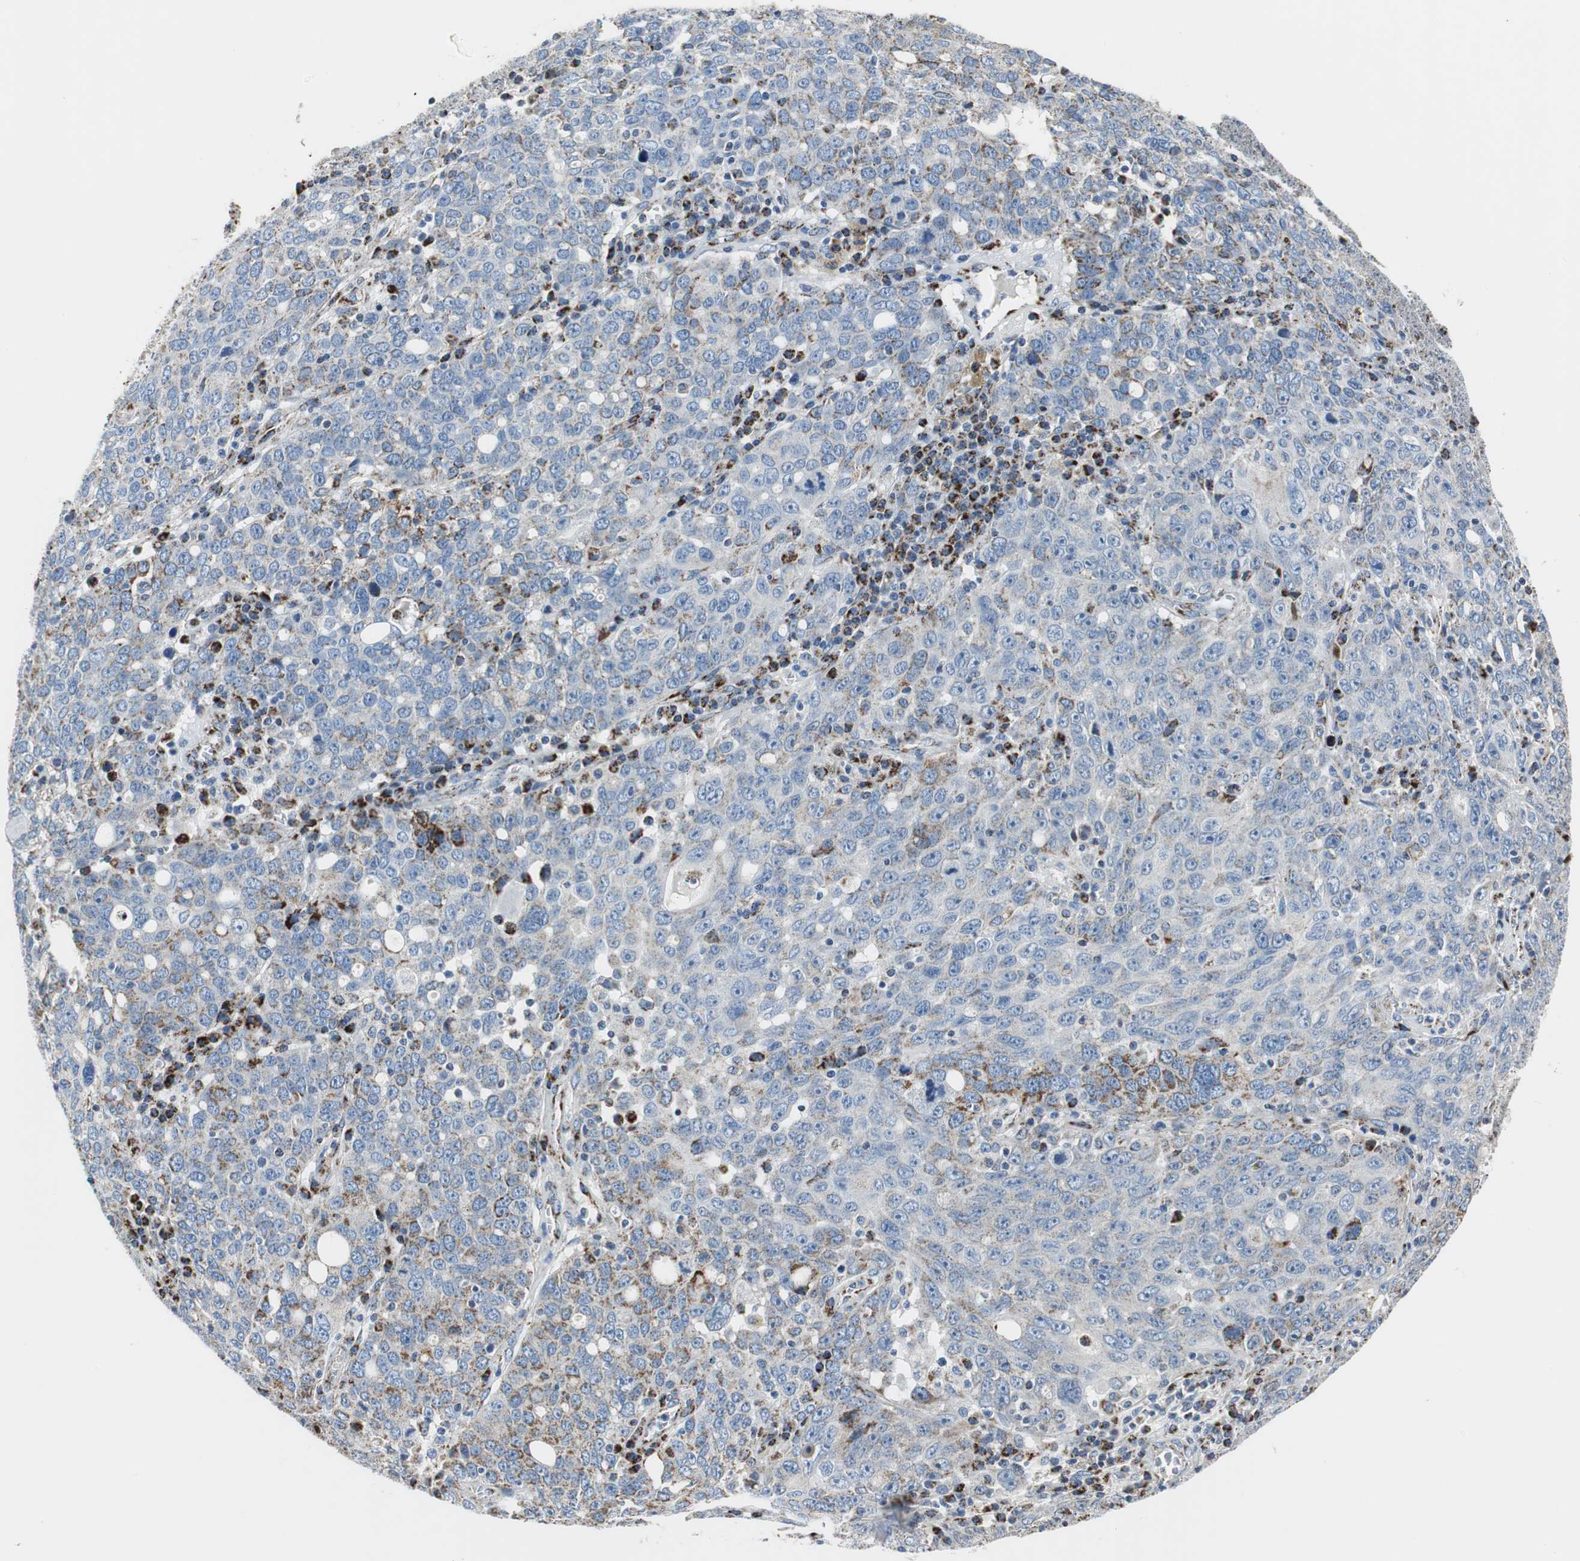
{"staining": {"intensity": "weak", "quantity": "25%-75%", "location": "cytoplasmic/membranous"}, "tissue": "ovarian cancer", "cell_type": "Tumor cells", "image_type": "cancer", "snomed": [{"axis": "morphology", "description": "Carcinoma, endometroid"}, {"axis": "topography", "description": "Ovary"}], "caption": "Endometroid carcinoma (ovarian) stained with a brown dye shows weak cytoplasmic/membranous positive staining in approximately 25%-75% of tumor cells.", "gene": "C1QTNF7", "patient": {"sex": "female", "age": 62}}